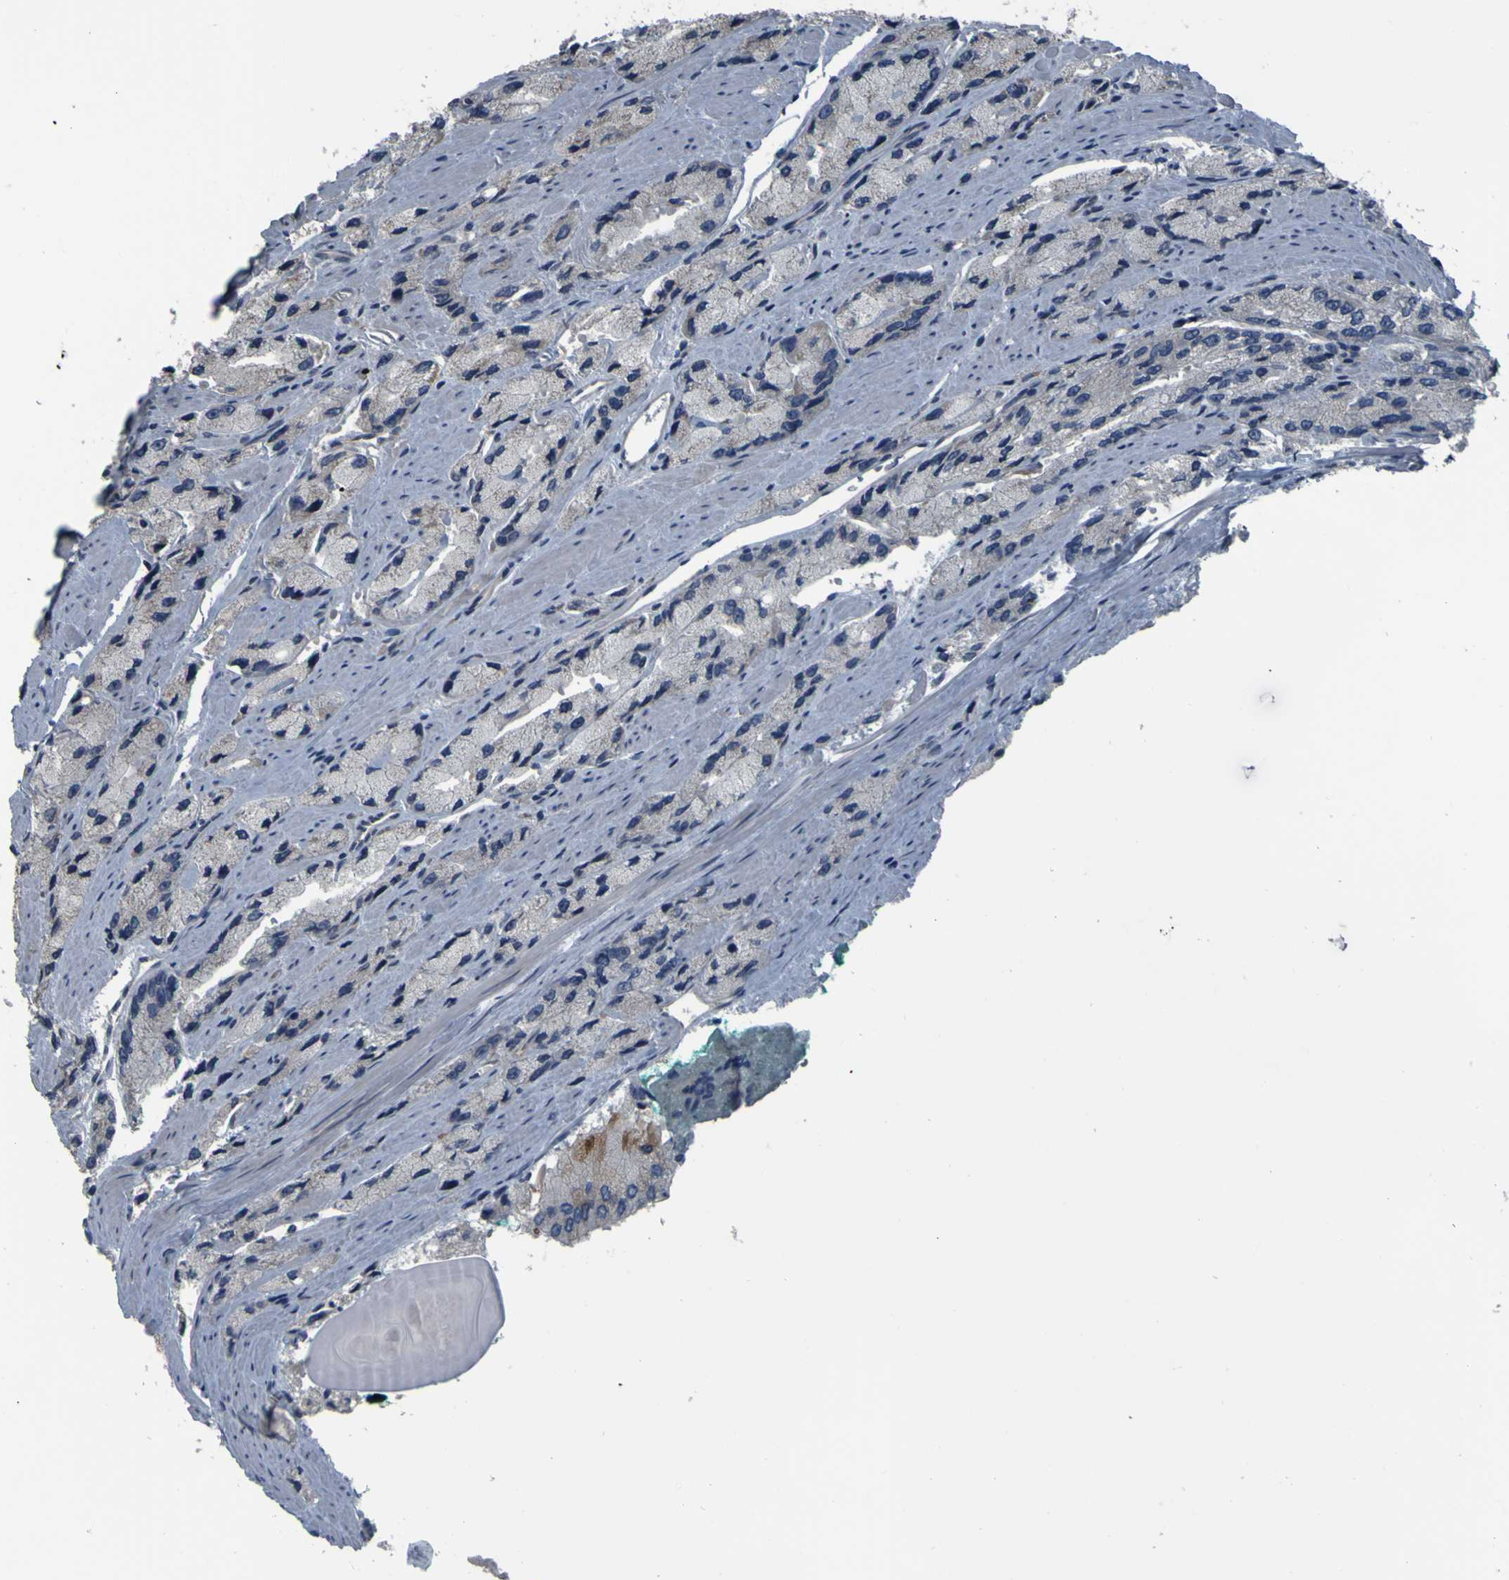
{"staining": {"intensity": "negative", "quantity": "none", "location": "none"}, "tissue": "prostate cancer", "cell_type": "Tumor cells", "image_type": "cancer", "snomed": [{"axis": "morphology", "description": "Adenocarcinoma, High grade"}, {"axis": "topography", "description": "Prostate"}], "caption": "Immunohistochemistry micrograph of adenocarcinoma (high-grade) (prostate) stained for a protein (brown), which displays no staining in tumor cells.", "gene": "GRAMD1A", "patient": {"sex": "male", "age": 58}}